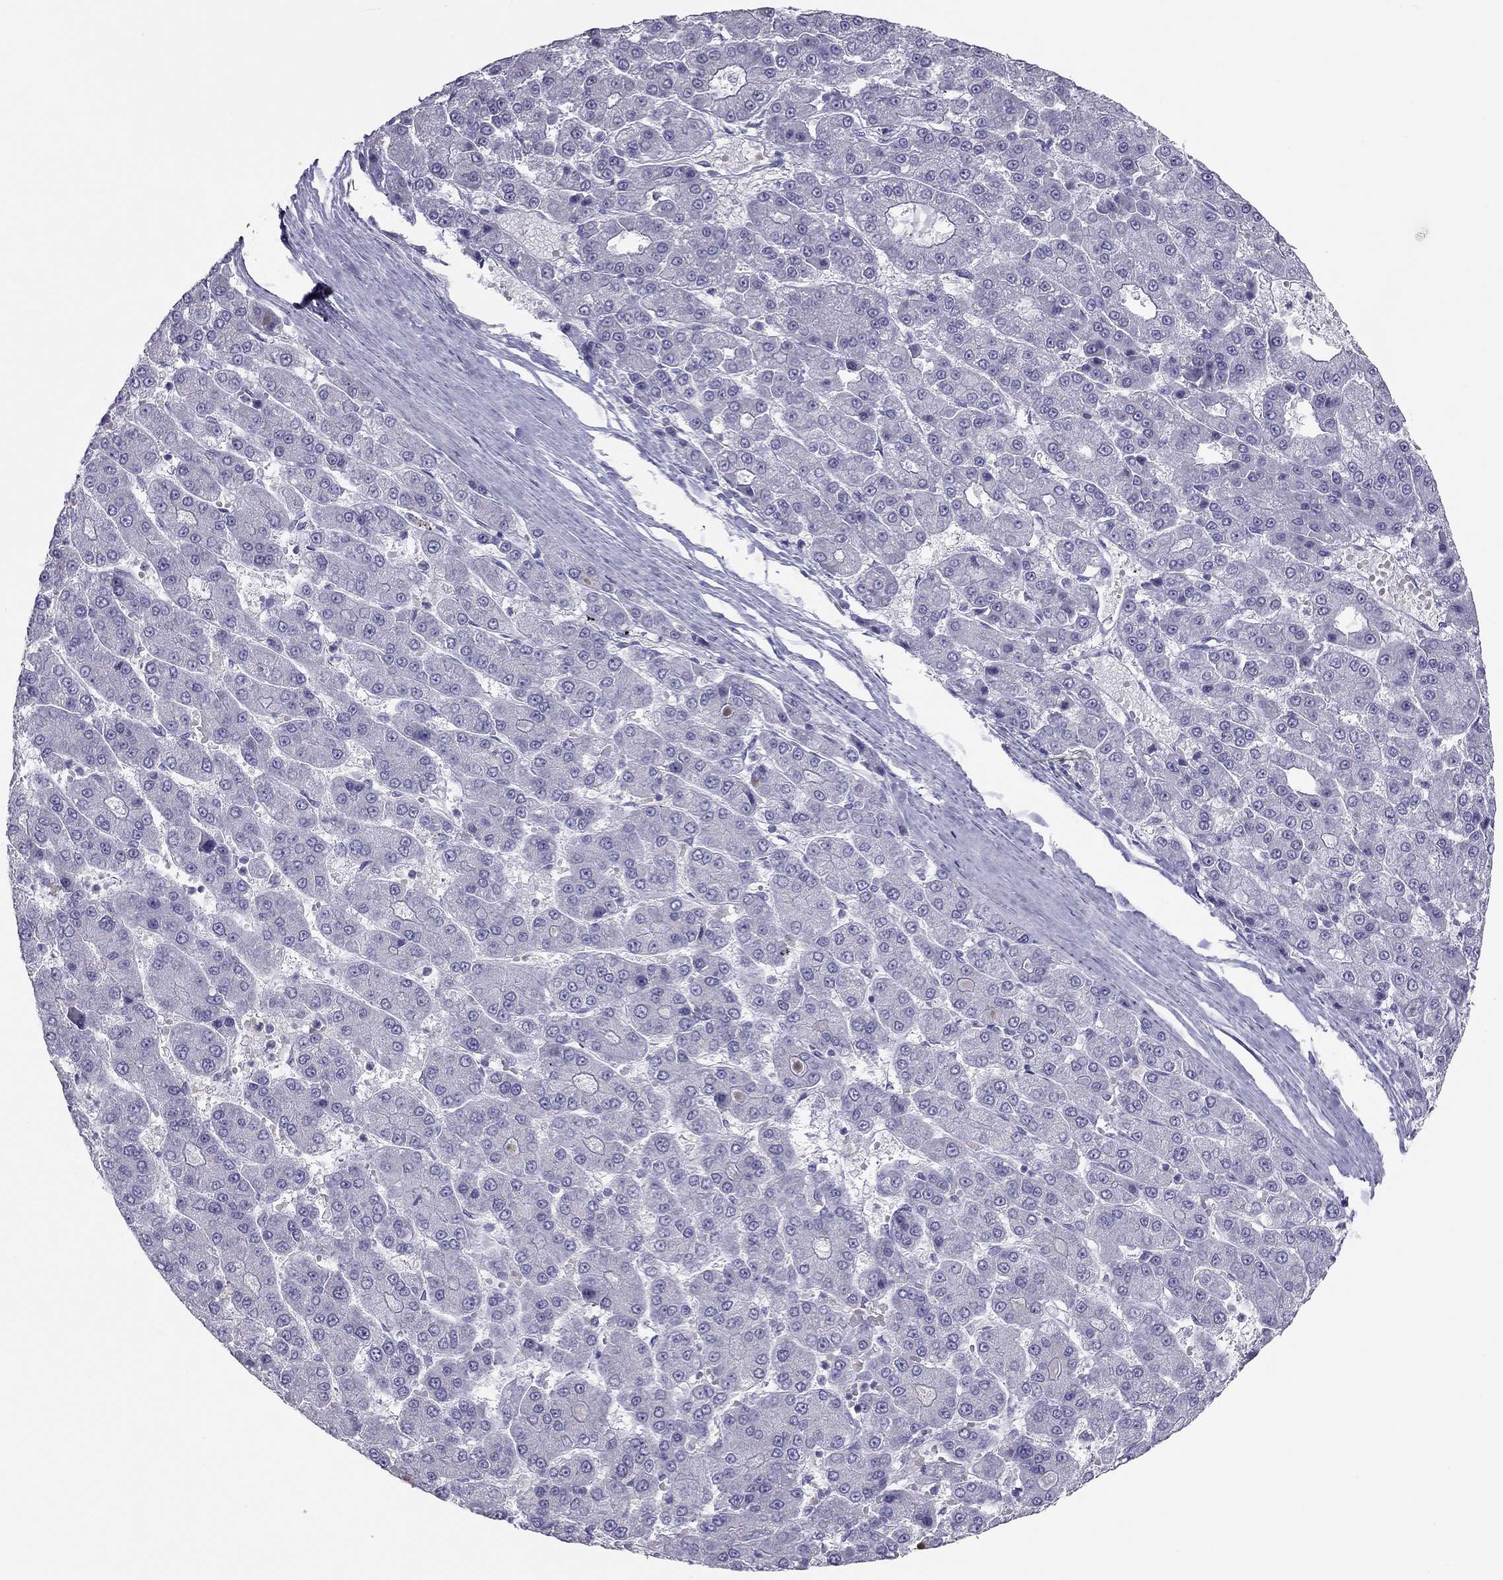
{"staining": {"intensity": "negative", "quantity": "none", "location": "none"}, "tissue": "liver cancer", "cell_type": "Tumor cells", "image_type": "cancer", "snomed": [{"axis": "morphology", "description": "Carcinoma, Hepatocellular, NOS"}, {"axis": "topography", "description": "Liver"}], "caption": "Hepatocellular carcinoma (liver) was stained to show a protein in brown. There is no significant expression in tumor cells.", "gene": "SPATA12", "patient": {"sex": "male", "age": 70}}